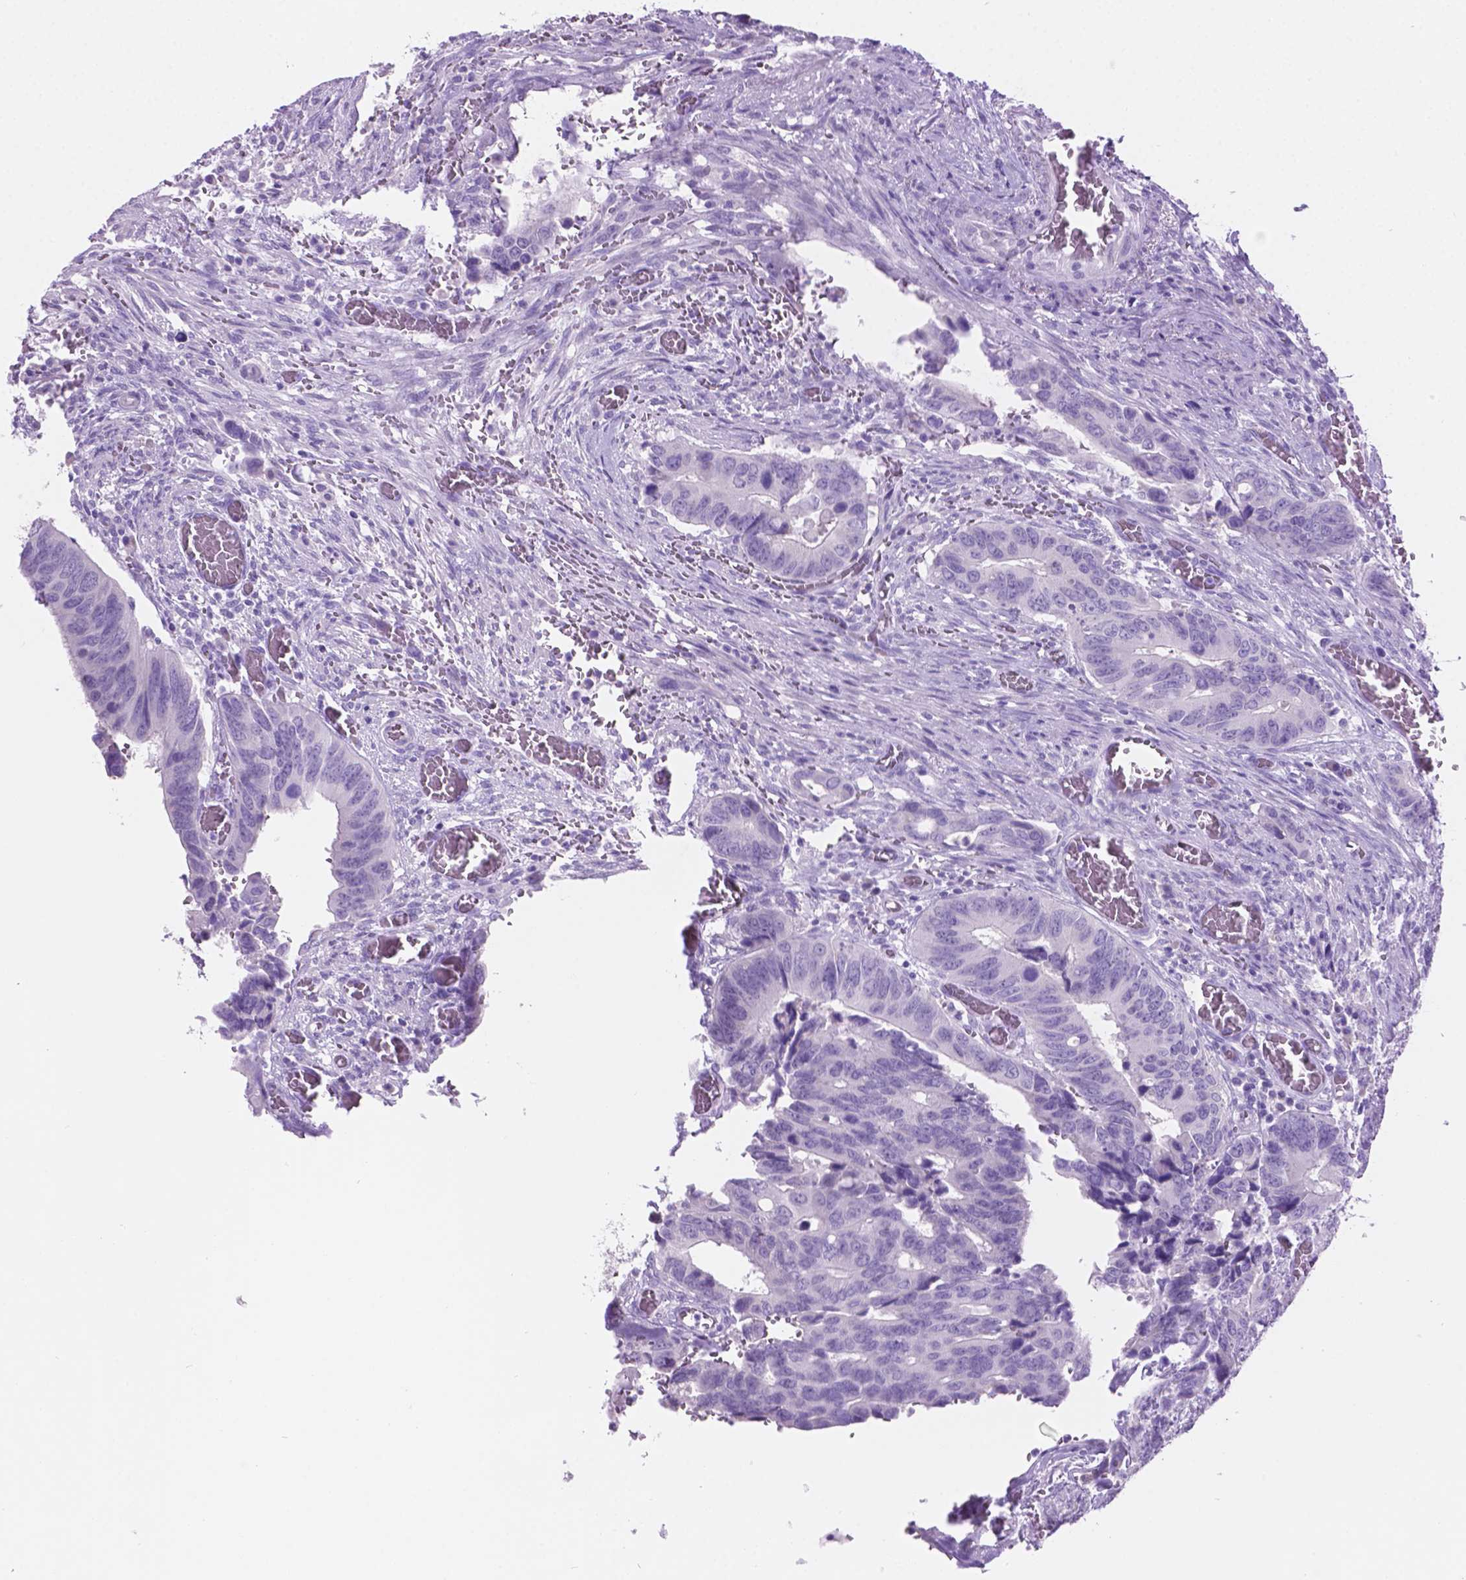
{"staining": {"intensity": "negative", "quantity": "none", "location": "none"}, "tissue": "colorectal cancer", "cell_type": "Tumor cells", "image_type": "cancer", "snomed": [{"axis": "morphology", "description": "Adenocarcinoma, NOS"}, {"axis": "topography", "description": "Colon"}], "caption": "Colorectal cancer (adenocarcinoma) was stained to show a protein in brown. There is no significant staining in tumor cells.", "gene": "GRIN2B", "patient": {"sex": "male", "age": 49}}